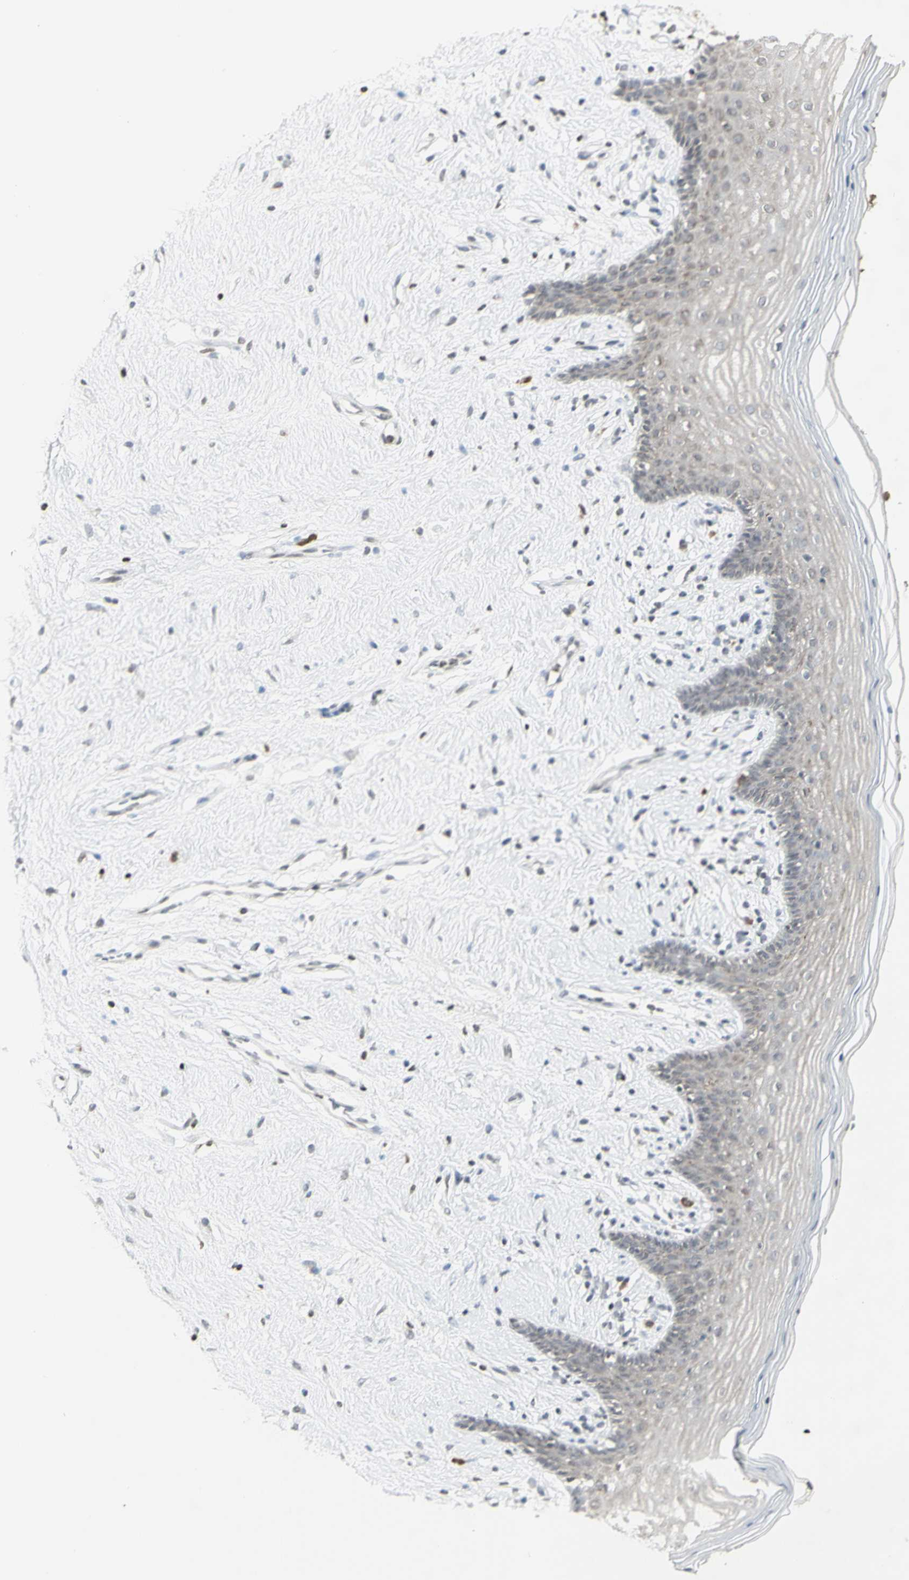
{"staining": {"intensity": "negative", "quantity": "none", "location": "none"}, "tissue": "vagina", "cell_type": "Squamous epithelial cells", "image_type": "normal", "snomed": [{"axis": "morphology", "description": "Normal tissue, NOS"}, {"axis": "topography", "description": "Vagina"}], "caption": "High power microscopy micrograph of an immunohistochemistry photomicrograph of unremarkable vagina, revealing no significant positivity in squamous epithelial cells.", "gene": "MUC5AC", "patient": {"sex": "female", "age": 44}}